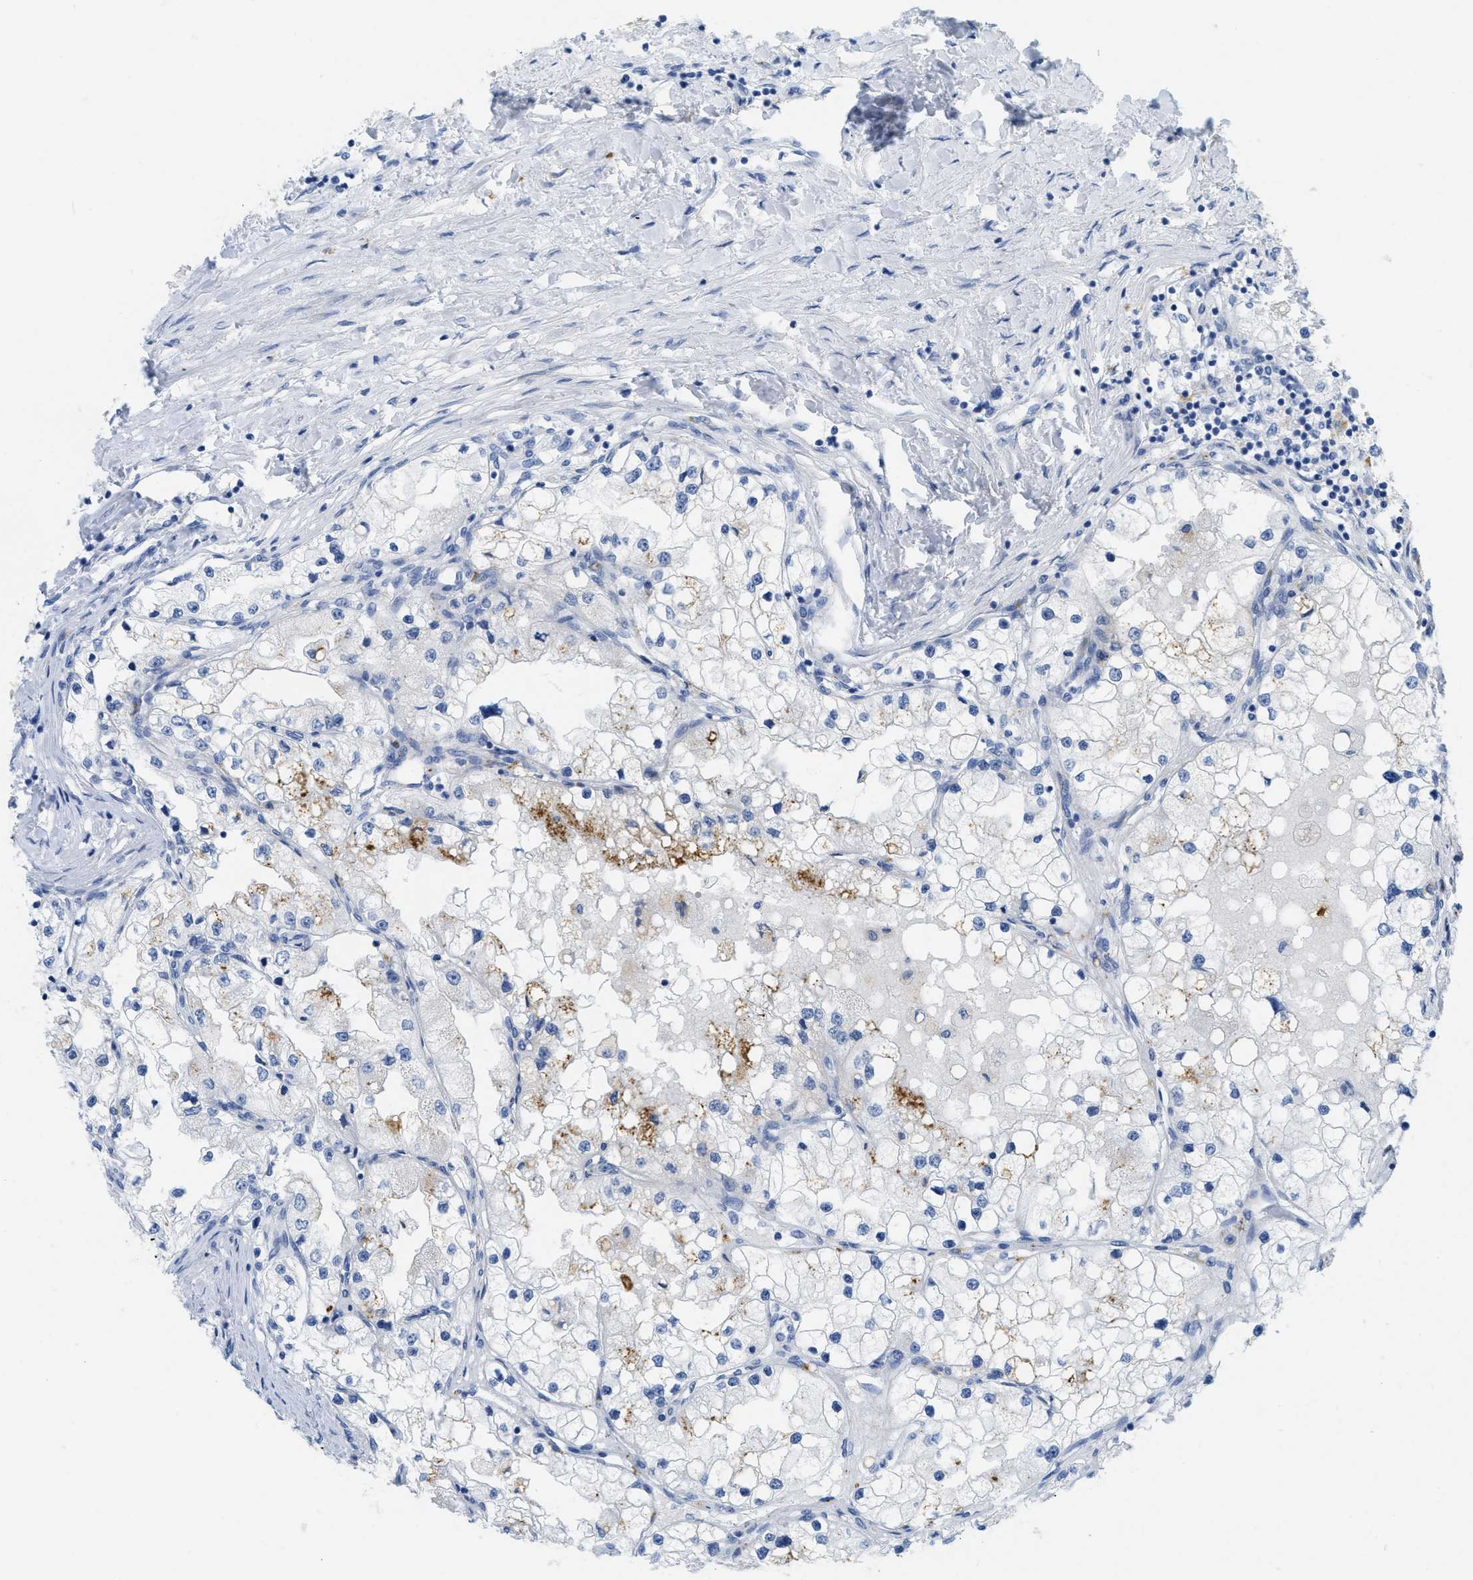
{"staining": {"intensity": "moderate", "quantity": "<25%", "location": "cytoplasmic/membranous"}, "tissue": "renal cancer", "cell_type": "Tumor cells", "image_type": "cancer", "snomed": [{"axis": "morphology", "description": "Adenocarcinoma, NOS"}, {"axis": "topography", "description": "Kidney"}], "caption": "Protein analysis of renal adenocarcinoma tissue shows moderate cytoplasmic/membranous positivity in approximately <25% of tumor cells.", "gene": "WDR4", "patient": {"sex": "male", "age": 68}}